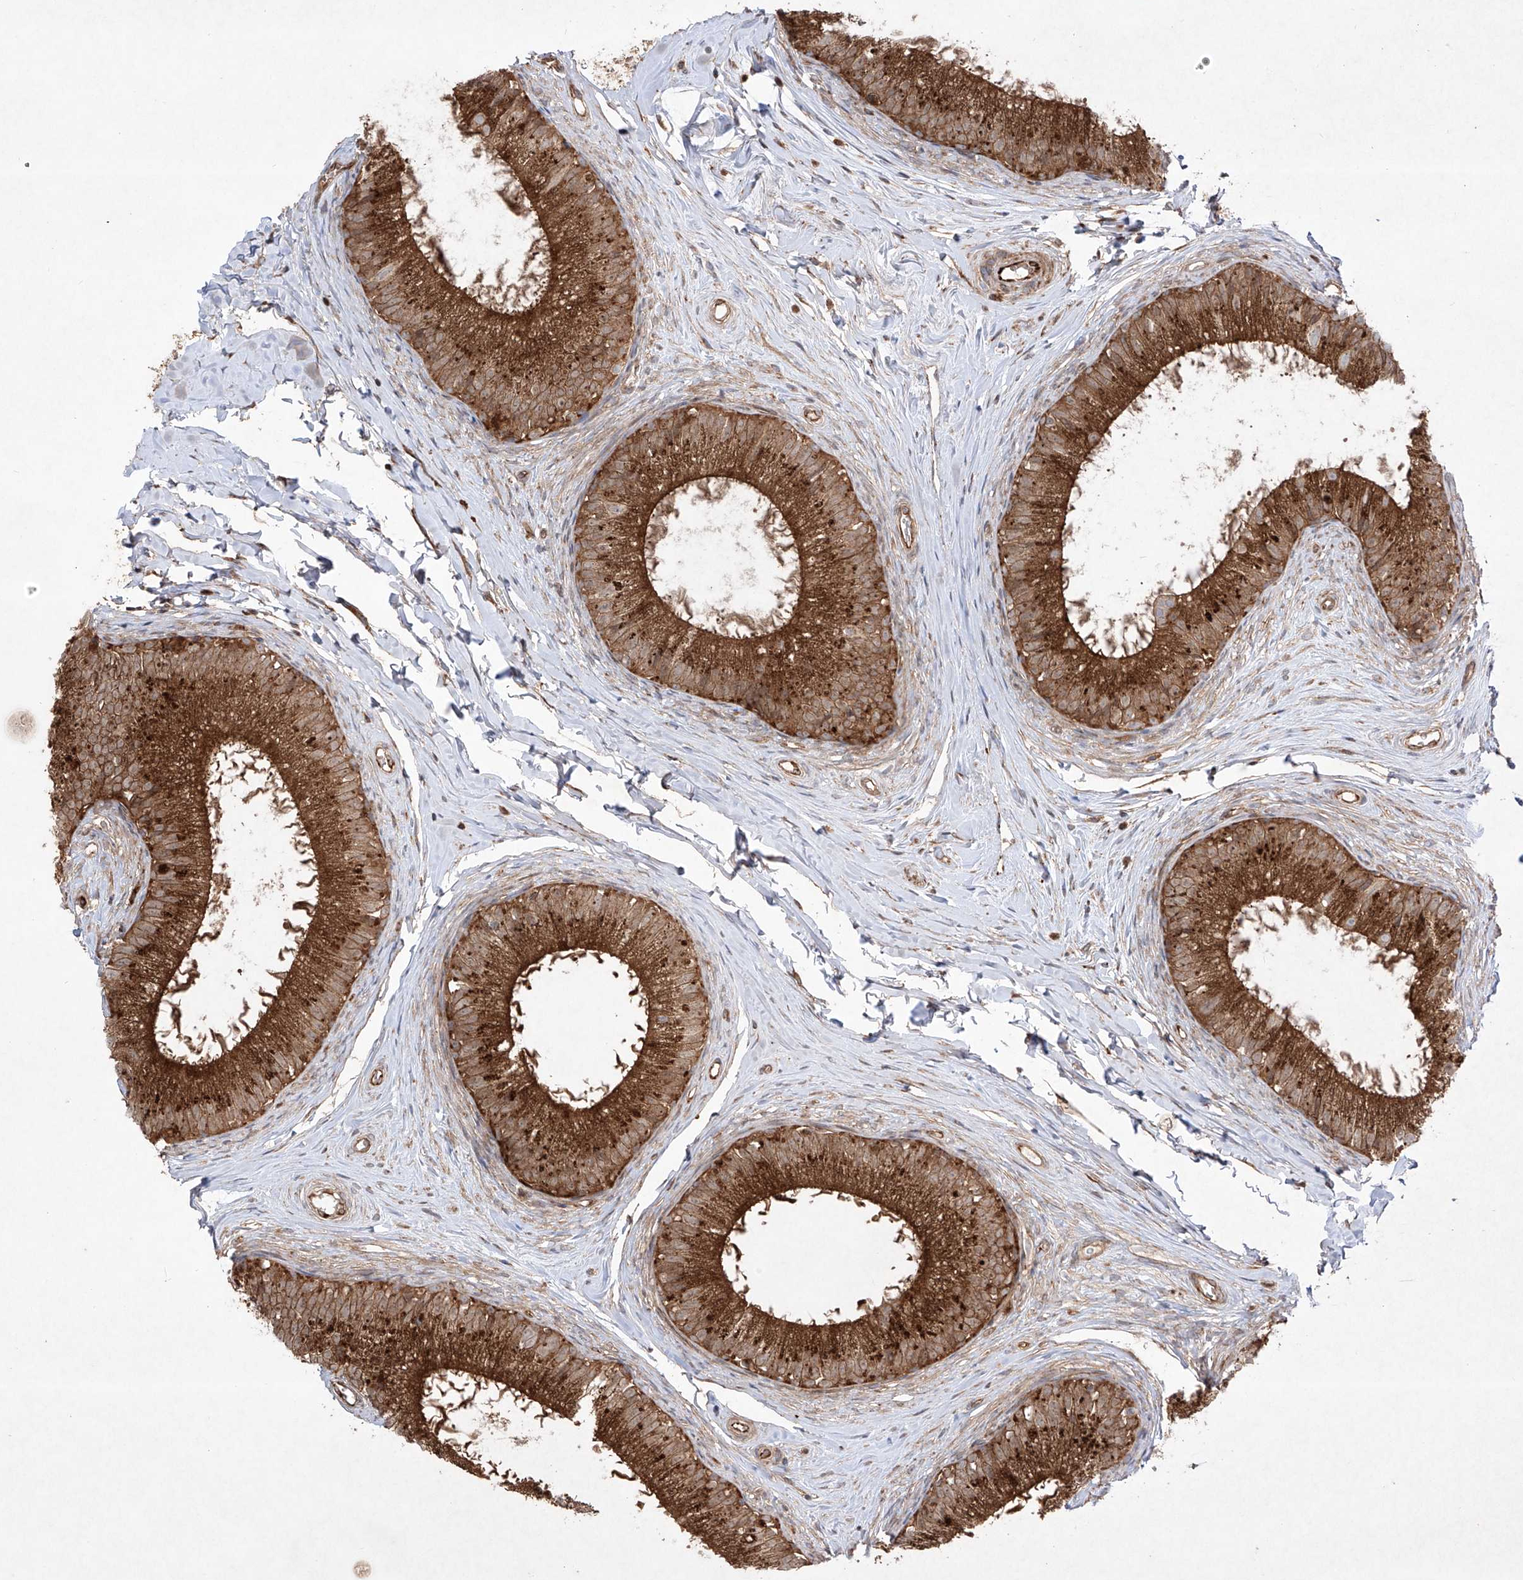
{"staining": {"intensity": "strong", "quantity": ">75%", "location": "cytoplasmic/membranous"}, "tissue": "epididymis", "cell_type": "Glandular cells", "image_type": "normal", "snomed": [{"axis": "morphology", "description": "Normal tissue, NOS"}, {"axis": "topography", "description": "Epididymis"}], "caption": "There is high levels of strong cytoplasmic/membranous expression in glandular cells of benign epididymis, as demonstrated by immunohistochemical staining (brown color).", "gene": "YKT6", "patient": {"sex": "male", "age": 34}}